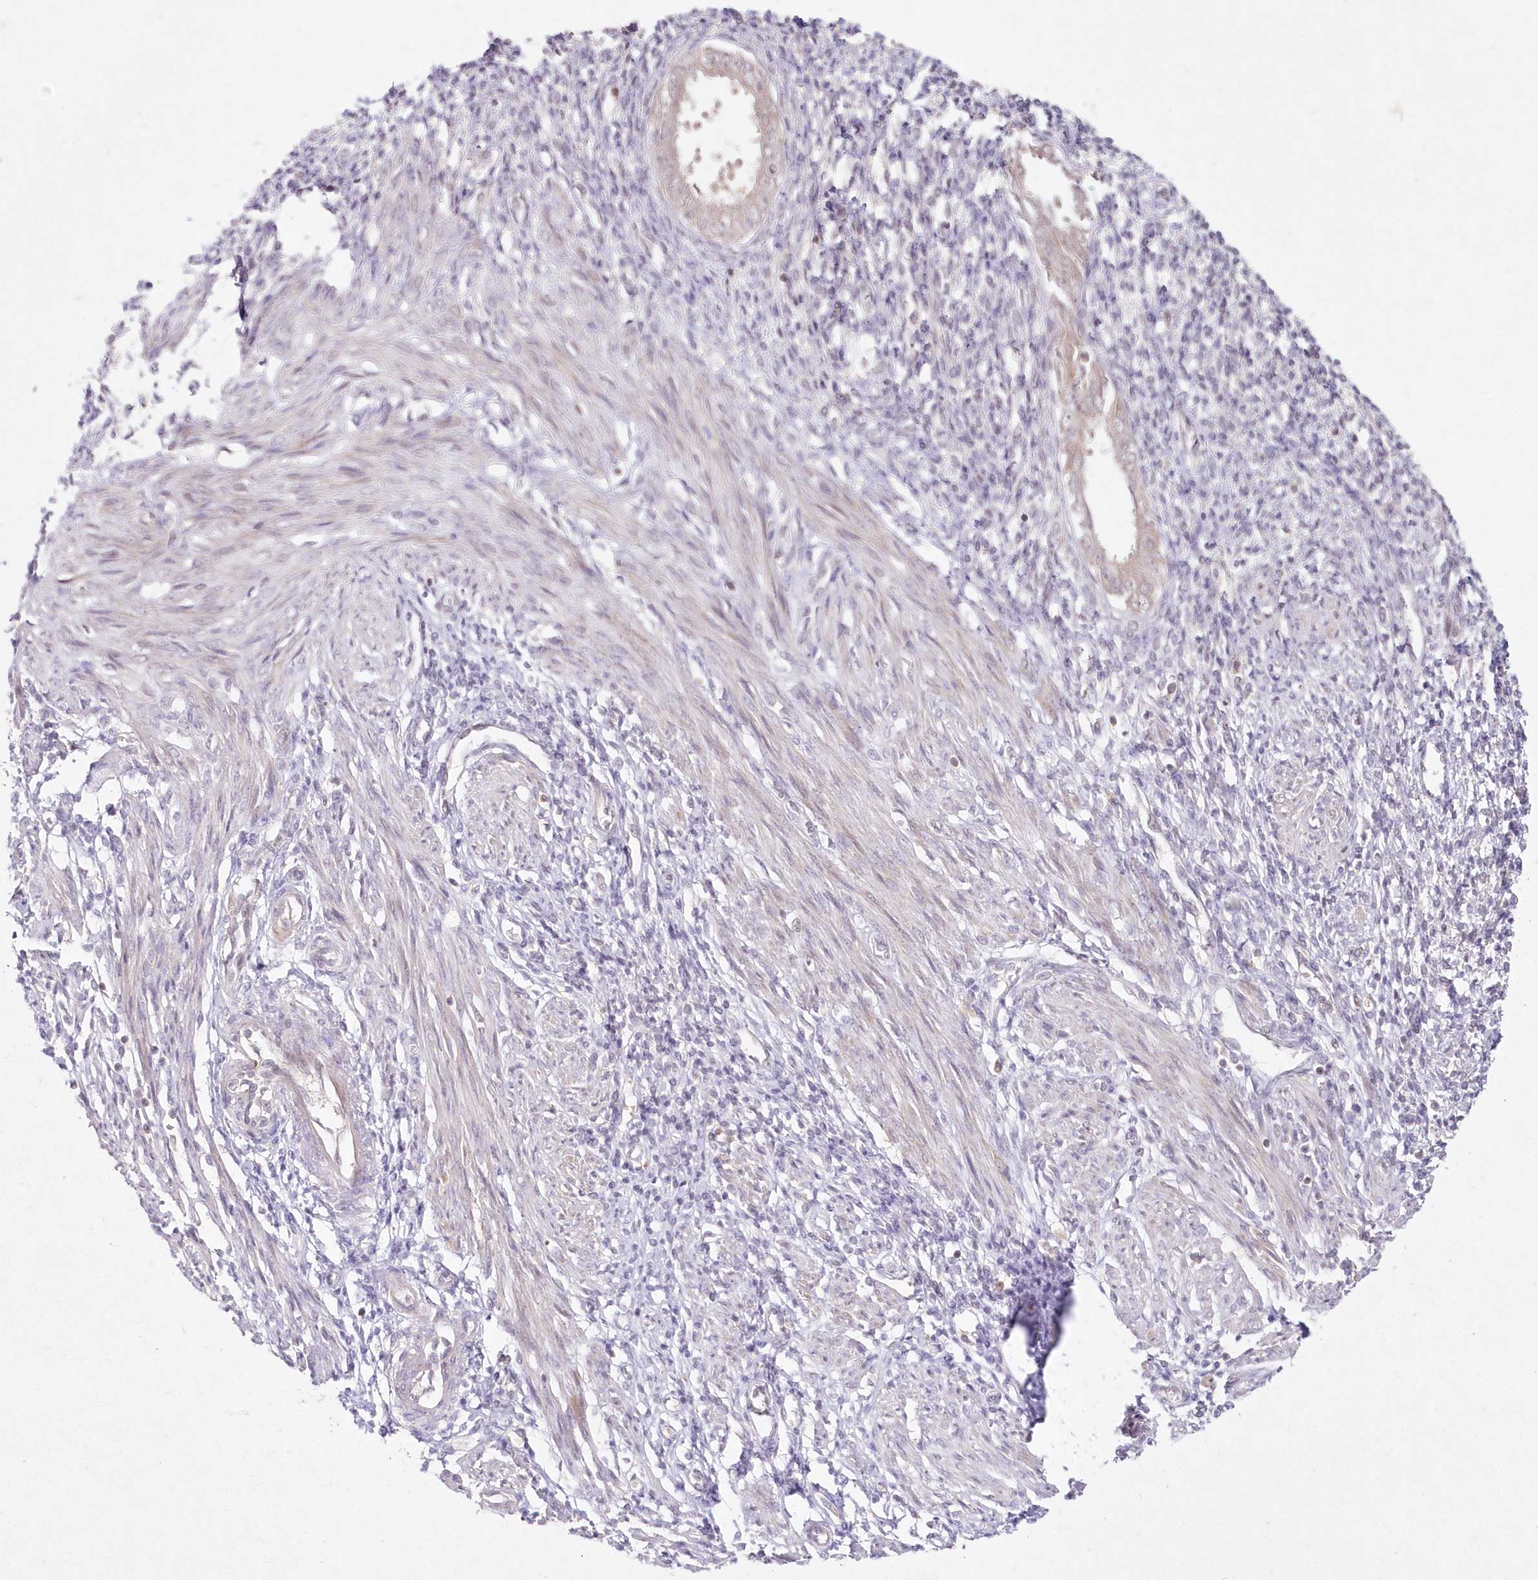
{"staining": {"intensity": "negative", "quantity": "none", "location": "none"}, "tissue": "endometrium", "cell_type": "Cells in endometrial stroma", "image_type": "normal", "snomed": [{"axis": "morphology", "description": "Normal tissue, NOS"}, {"axis": "topography", "description": "Endometrium"}], "caption": "Protein analysis of benign endometrium demonstrates no significant staining in cells in endometrial stroma.", "gene": "ASCC1", "patient": {"sex": "female", "age": 66}}